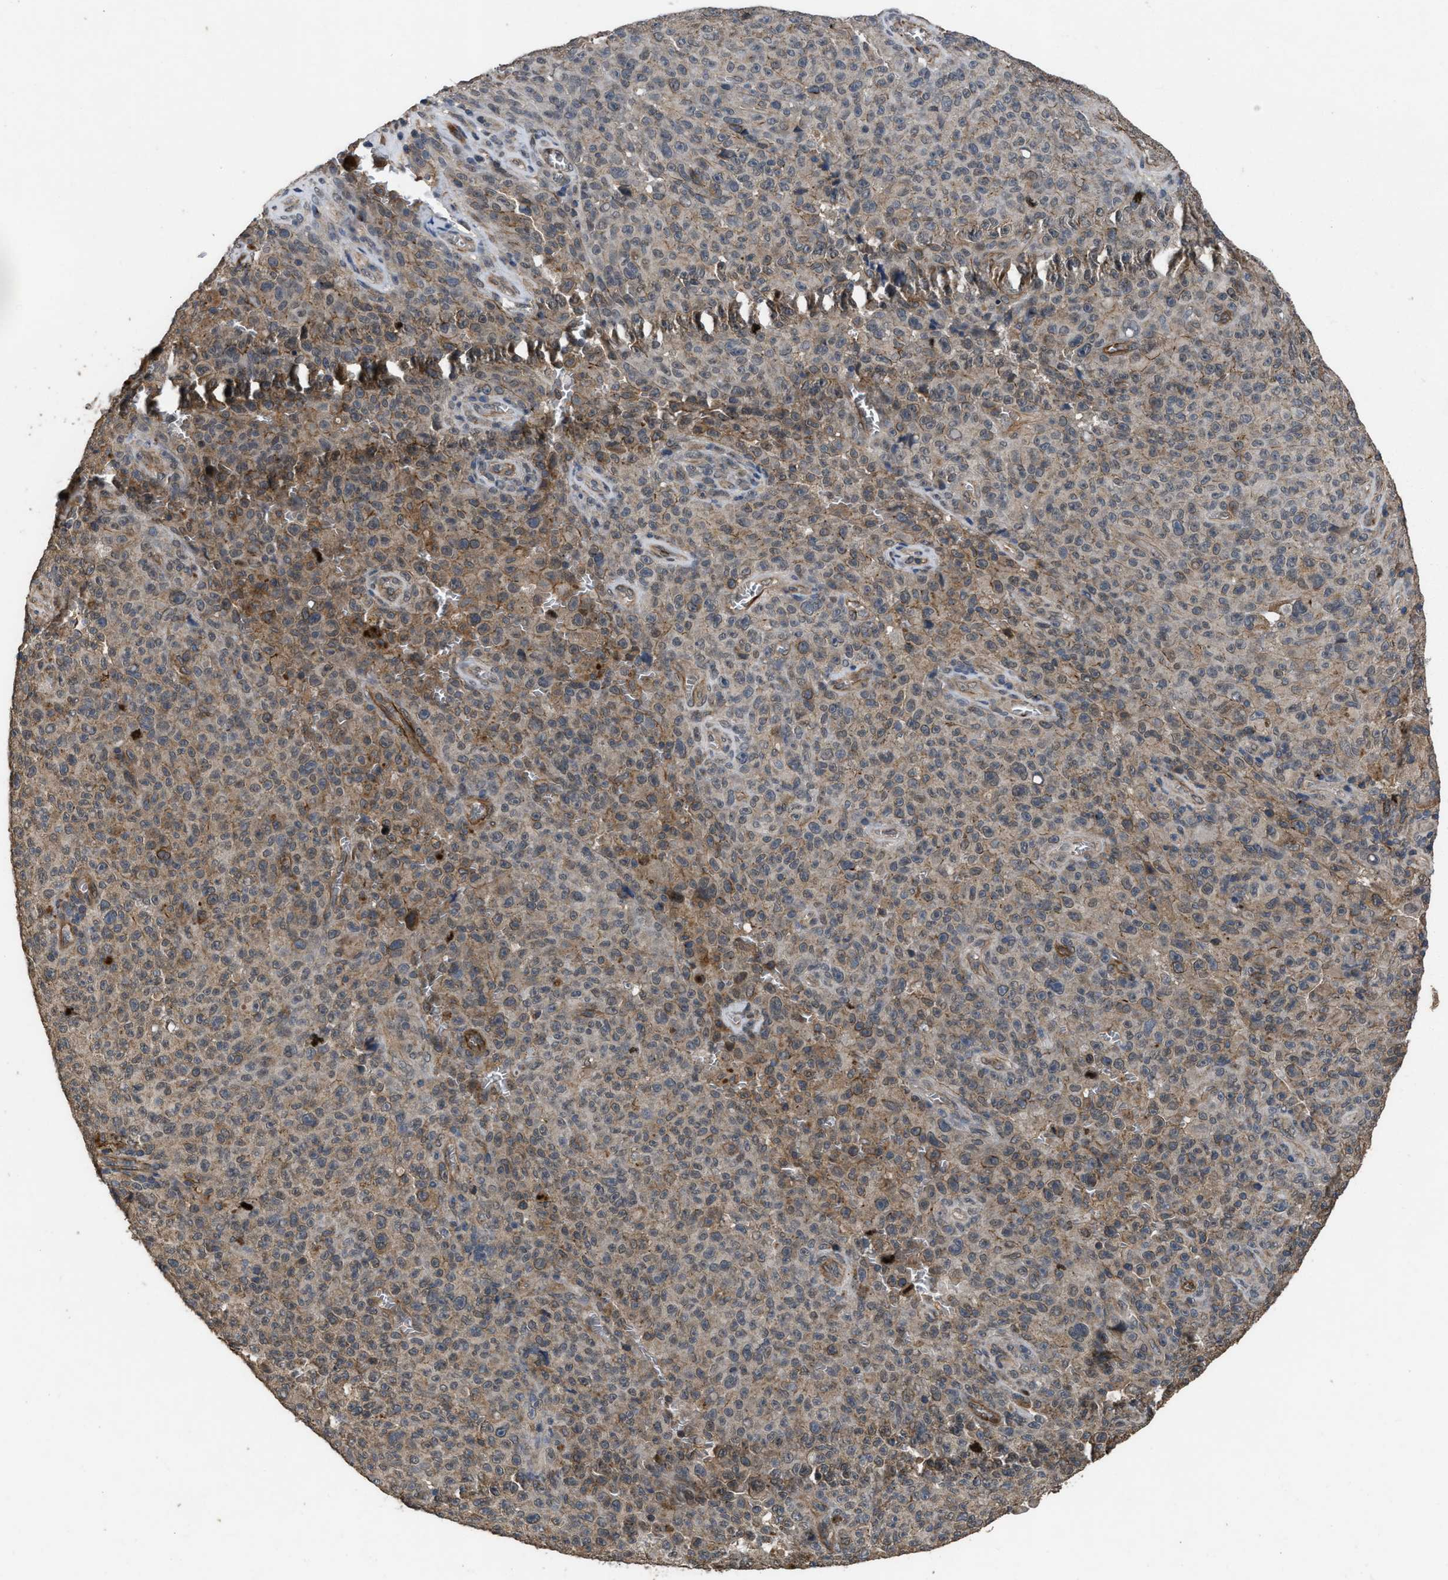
{"staining": {"intensity": "moderate", "quantity": "<25%", "location": "cytoplasmic/membranous"}, "tissue": "melanoma", "cell_type": "Tumor cells", "image_type": "cancer", "snomed": [{"axis": "morphology", "description": "Malignant melanoma, NOS"}, {"axis": "topography", "description": "Skin"}], "caption": "The micrograph exhibits immunohistochemical staining of malignant melanoma. There is moderate cytoplasmic/membranous positivity is seen in approximately <25% of tumor cells.", "gene": "UTRN", "patient": {"sex": "female", "age": 82}}